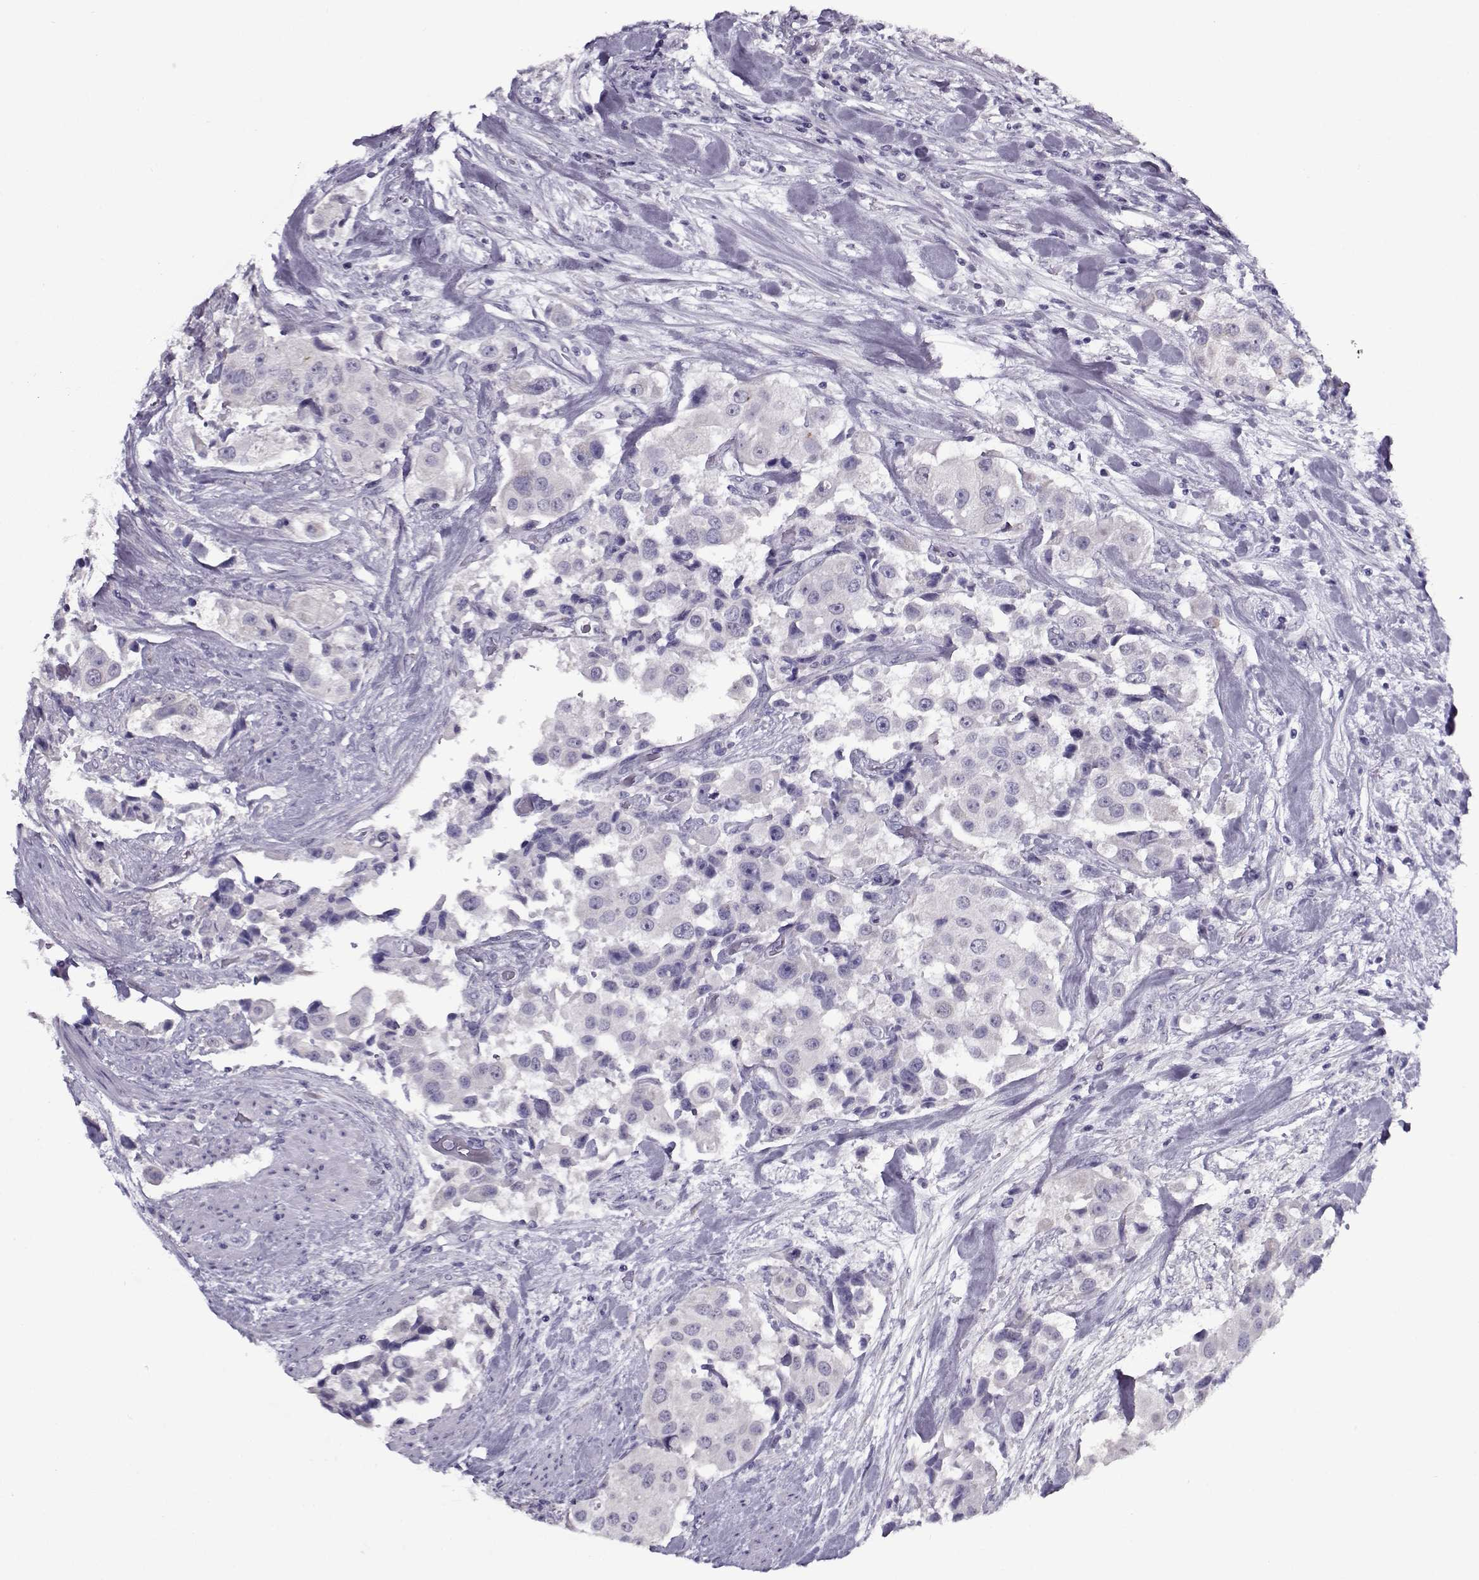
{"staining": {"intensity": "negative", "quantity": "none", "location": "none"}, "tissue": "urothelial cancer", "cell_type": "Tumor cells", "image_type": "cancer", "snomed": [{"axis": "morphology", "description": "Urothelial carcinoma, High grade"}, {"axis": "topography", "description": "Urinary bladder"}], "caption": "High power microscopy image of an immunohistochemistry (IHC) micrograph of urothelial carcinoma (high-grade), revealing no significant positivity in tumor cells.", "gene": "GAGE2A", "patient": {"sex": "female", "age": 64}}